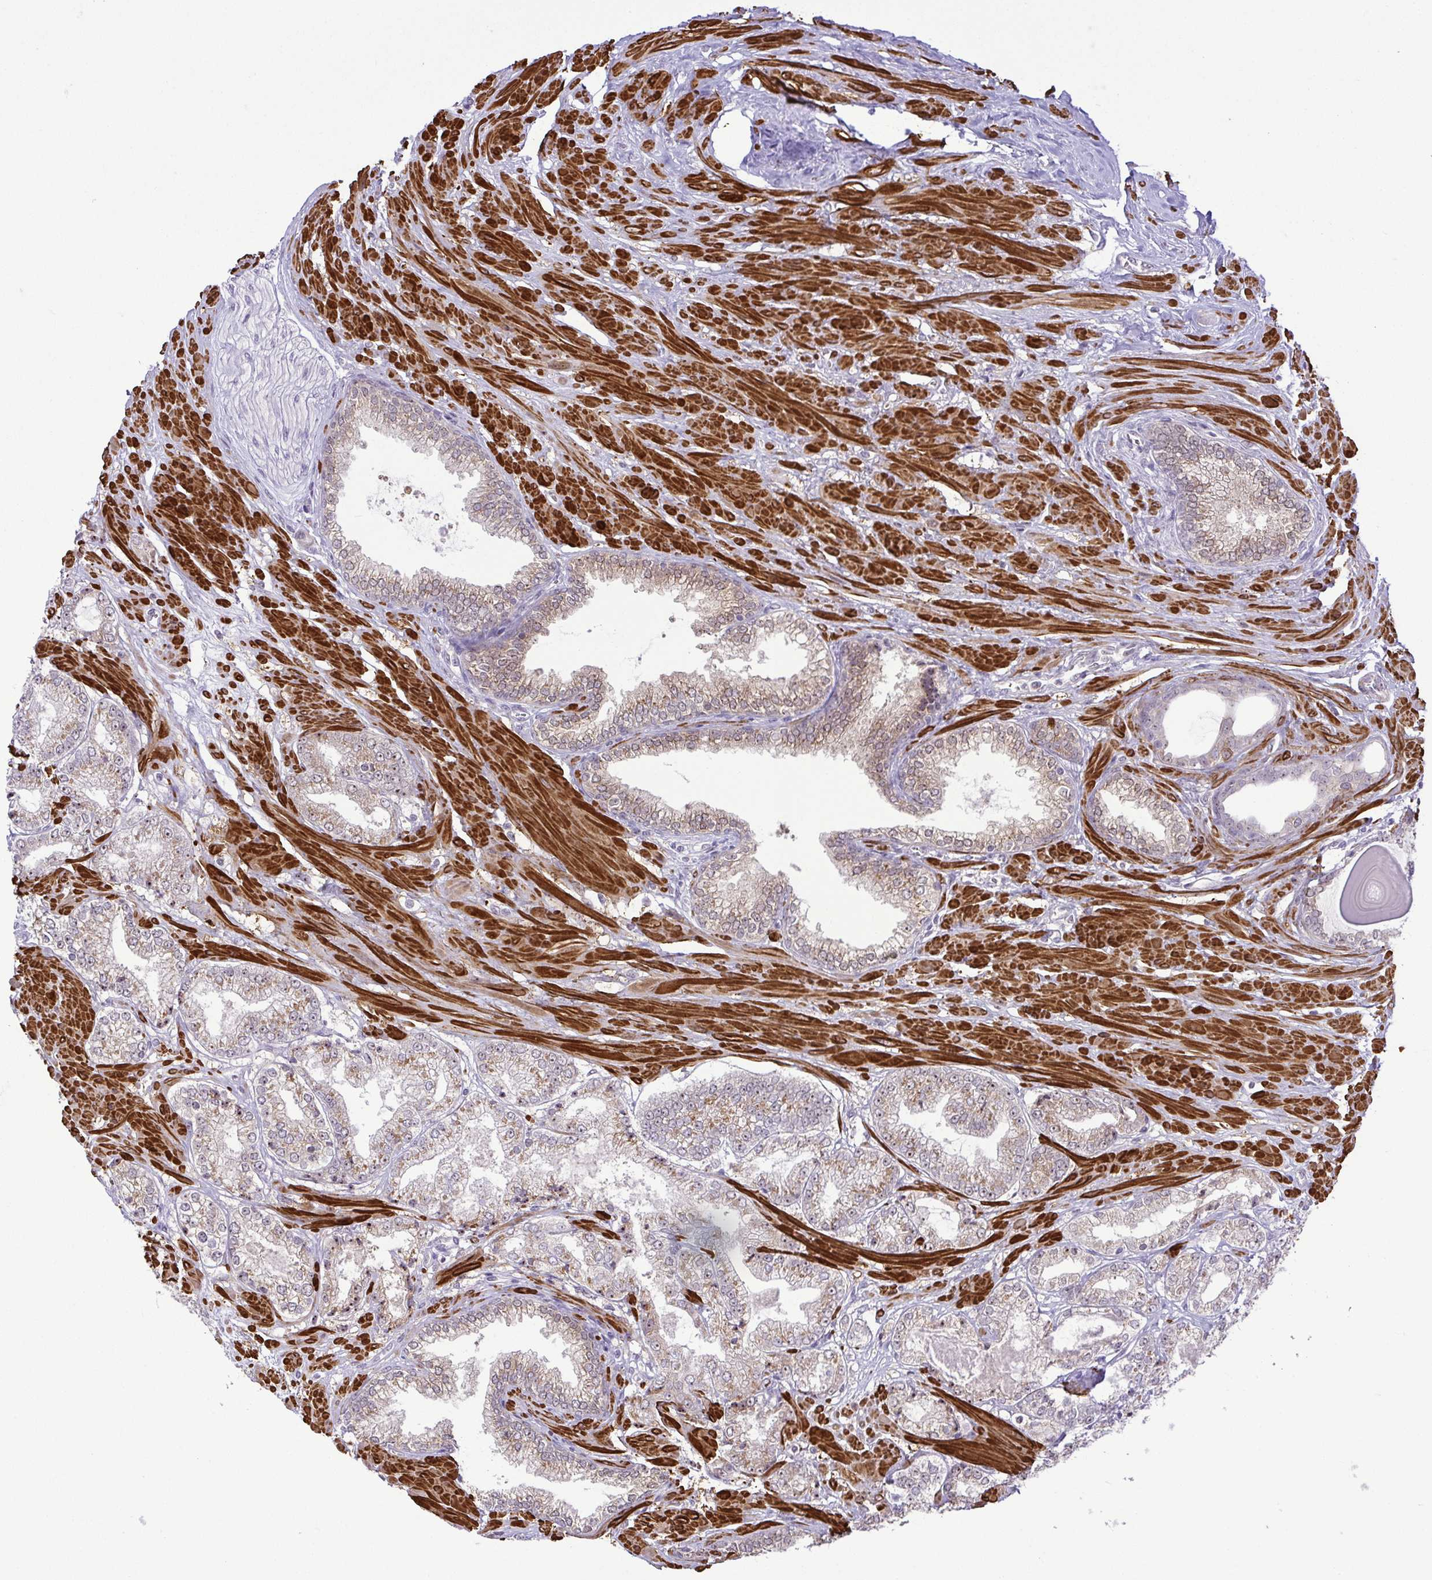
{"staining": {"intensity": "weak", "quantity": "25%-75%", "location": "cytoplasmic/membranous"}, "tissue": "prostate cancer", "cell_type": "Tumor cells", "image_type": "cancer", "snomed": [{"axis": "morphology", "description": "Adenocarcinoma, High grade"}, {"axis": "topography", "description": "Prostate"}], "caption": "Immunohistochemistry (IHC) of prostate cancer (high-grade adenocarcinoma) reveals low levels of weak cytoplasmic/membranous expression in about 25%-75% of tumor cells.", "gene": "RSL24D1", "patient": {"sex": "male", "age": 64}}